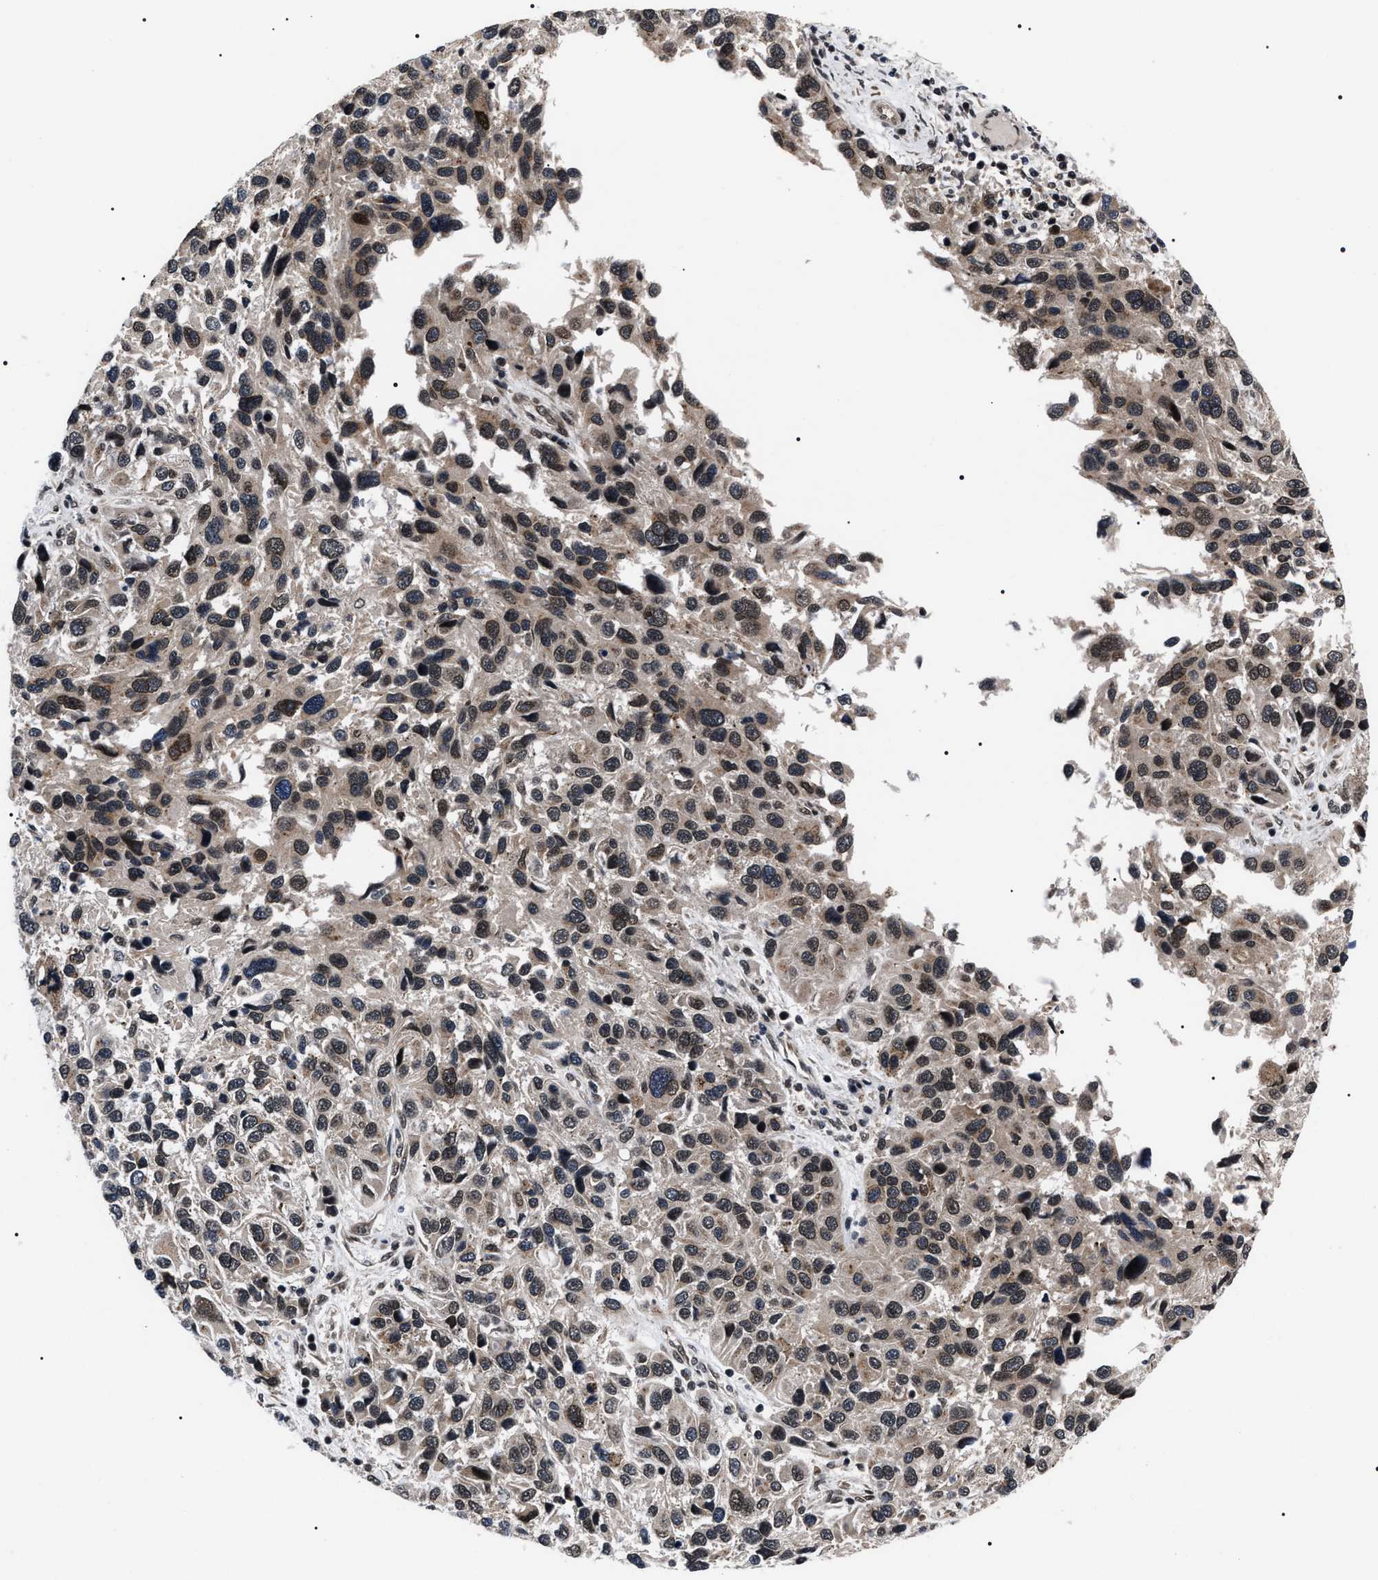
{"staining": {"intensity": "weak", "quantity": "25%-75%", "location": "cytoplasmic/membranous,nuclear"}, "tissue": "melanoma", "cell_type": "Tumor cells", "image_type": "cancer", "snomed": [{"axis": "morphology", "description": "Malignant melanoma, NOS"}, {"axis": "topography", "description": "Skin"}], "caption": "Malignant melanoma stained with a brown dye reveals weak cytoplasmic/membranous and nuclear positive staining in about 25%-75% of tumor cells.", "gene": "CSNK2A1", "patient": {"sex": "male", "age": 53}}